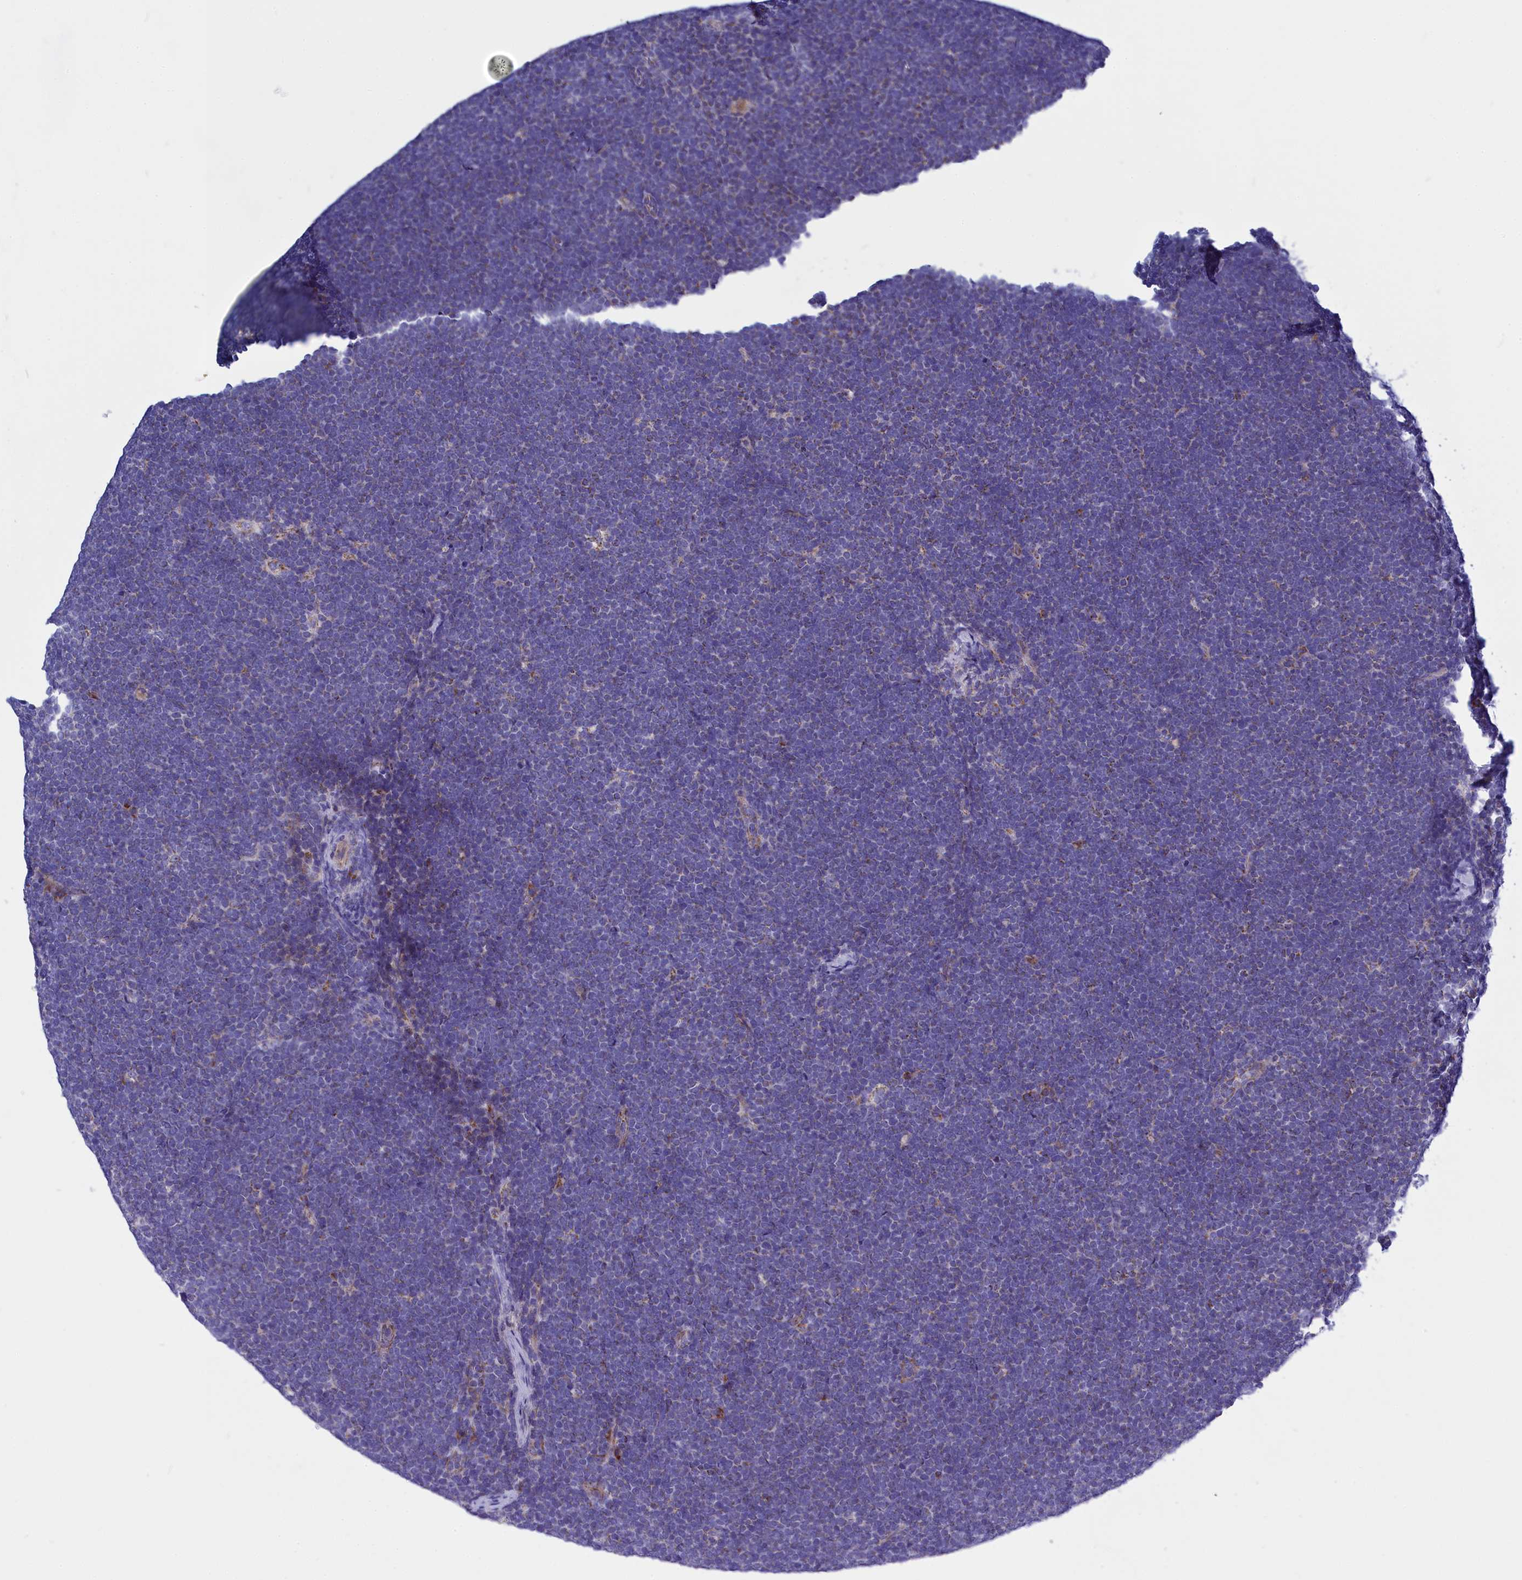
{"staining": {"intensity": "negative", "quantity": "none", "location": "none"}, "tissue": "lymphoma", "cell_type": "Tumor cells", "image_type": "cancer", "snomed": [{"axis": "morphology", "description": "Malignant lymphoma, non-Hodgkin's type, High grade"}, {"axis": "topography", "description": "Lymph node"}], "caption": "Lymphoma was stained to show a protein in brown. There is no significant expression in tumor cells. (DAB immunohistochemistry (IHC) visualized using brightfield microscopy, high magnification).", "gene": "CCRL2", "patient": {"sex": "male", "age": 13}}